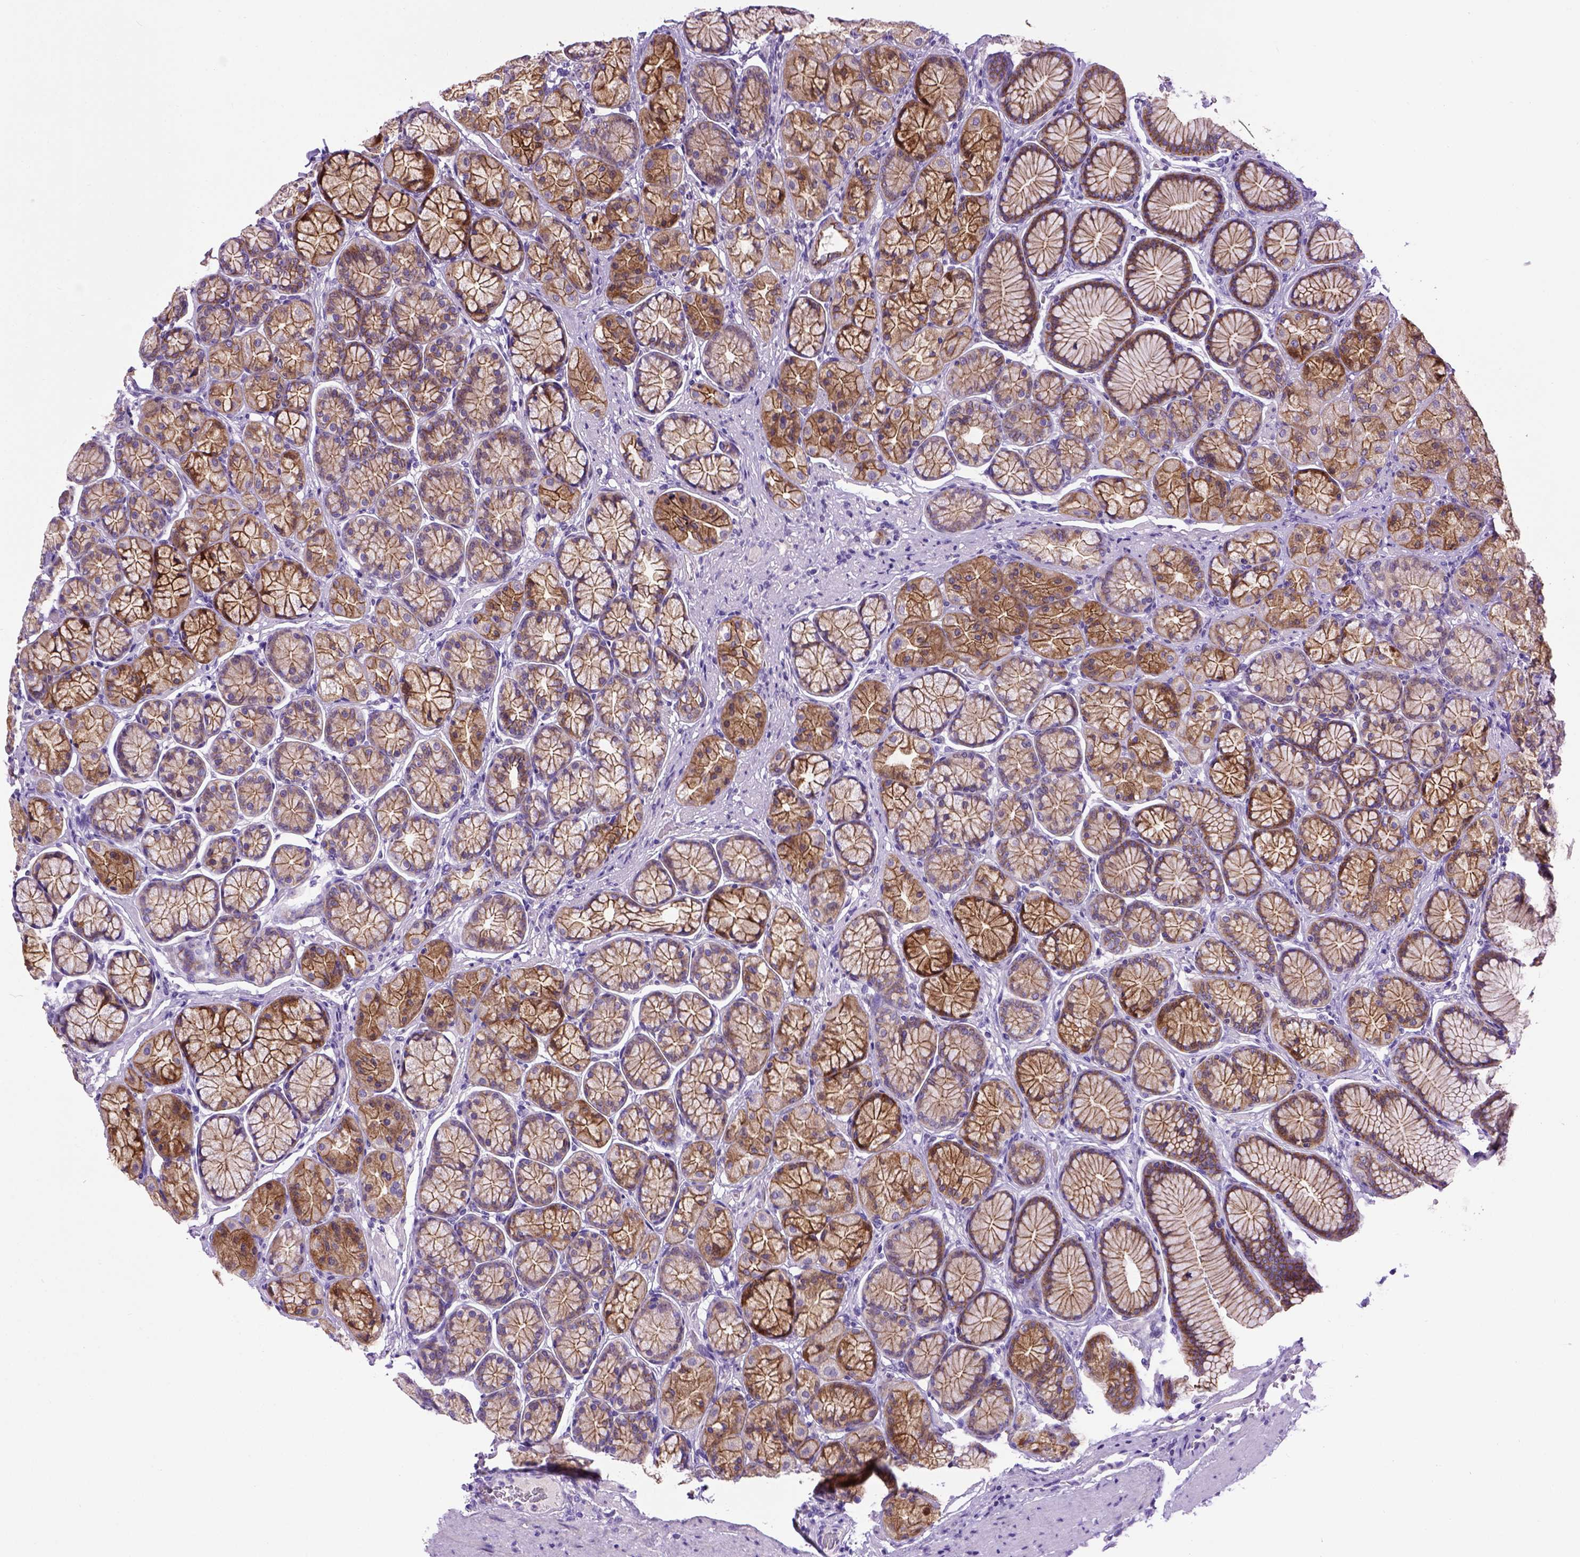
{"staining": {"intensity": "strong", "quantity": ">75%", "location": "cytoplasmic/membranous"}, "tissue": "stomach", "cell_type": "Glandular cells", "image_type": "normal", "snomed": [{"axis": "morphology", "description": "Normal tissue, NOS"}, {"axis": "morphology", "description": "Adenocarcinoma, NOS"}, {"axis": "morphology", "description": "Adenocarcinoma, High grade"}, {"axis": "topography", "description": "Stomach, upper"}, {"axis": "topography", "description": "Stomach"}], "caption": "Normal stomach exhibits strong cytoplasmic/membranous expression in approximately >75% of glandular cells The staining was performed using DAB (3,3'-diaminobenzidine), with brown indicating positive protein expression. Nuclei are stained blue with hematoxylin..", "gene": "CDH1", "patient": {"sex": "female", "age": 65}}